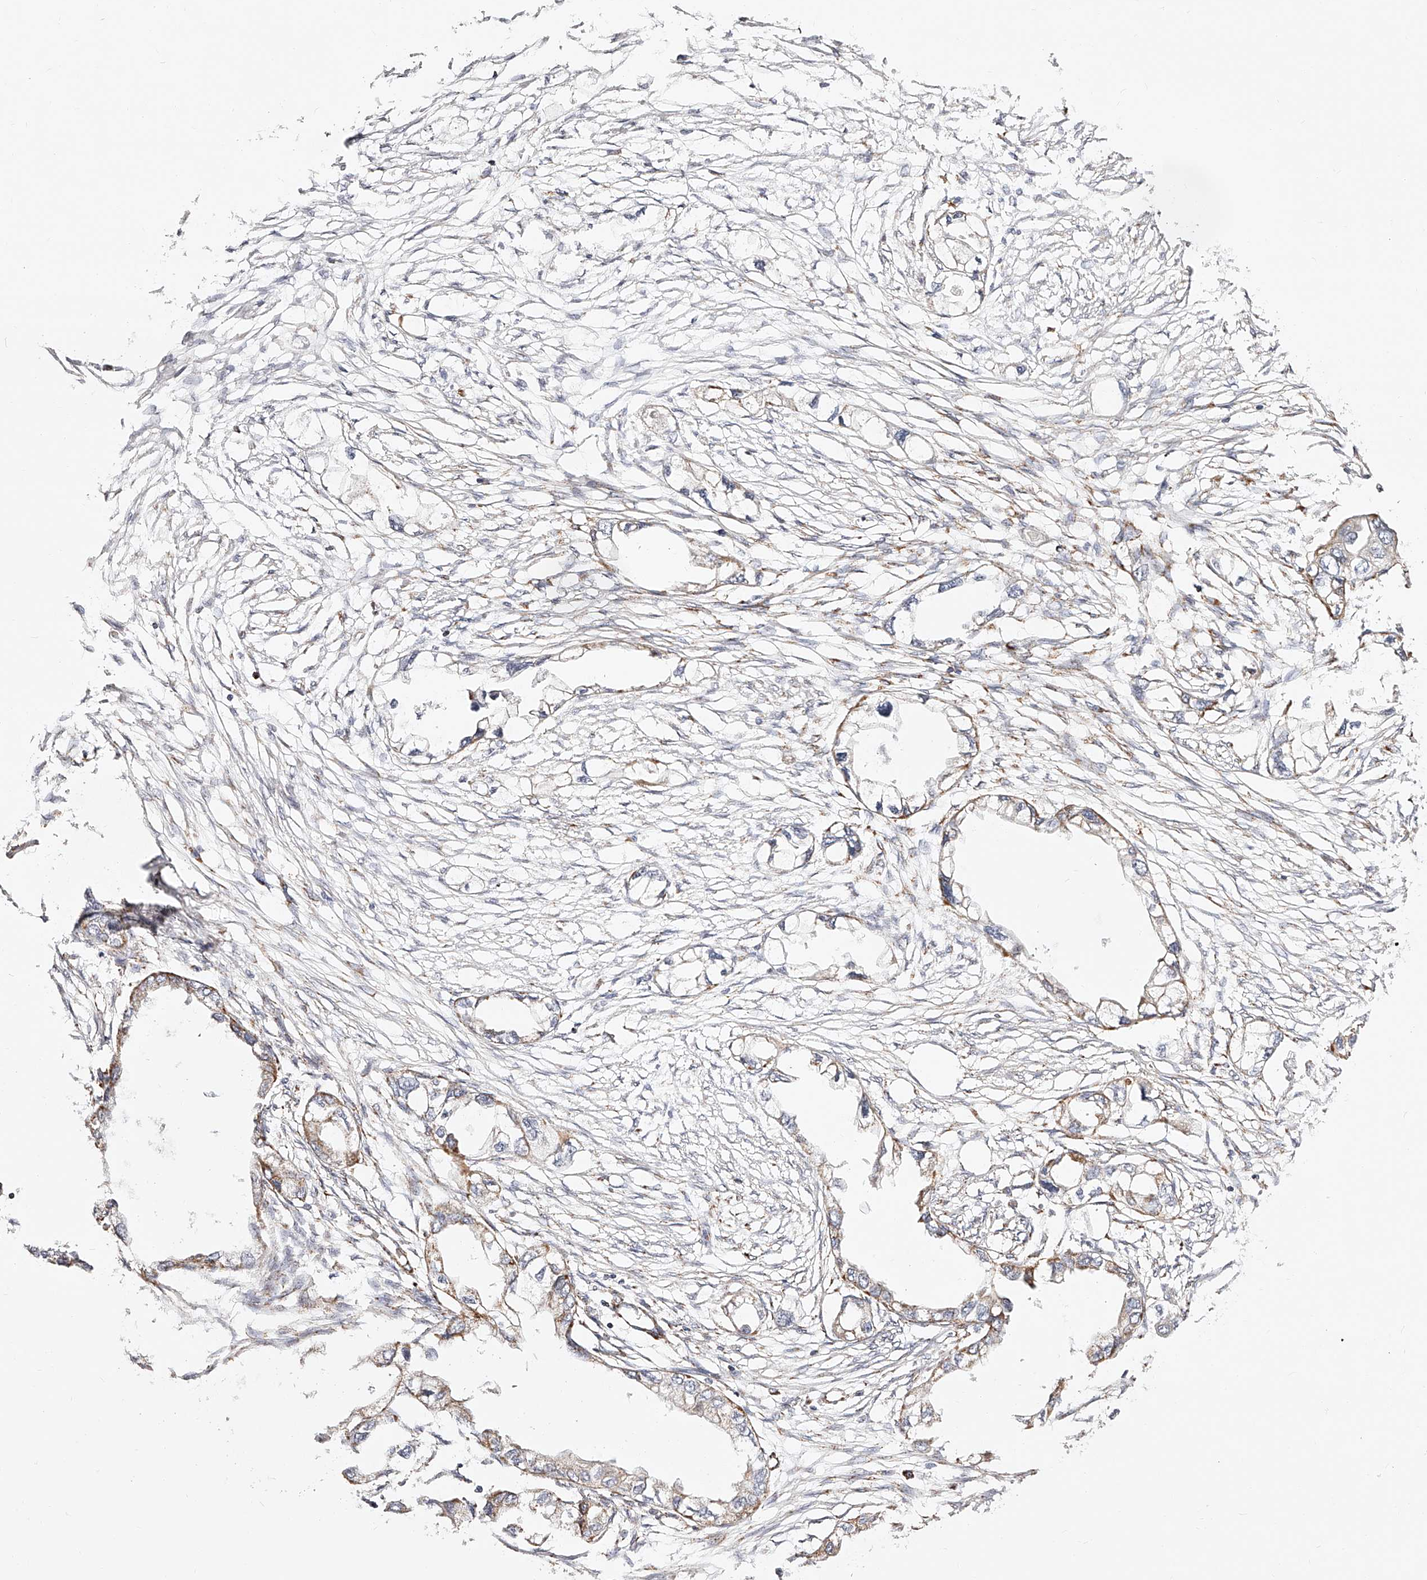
{"staining": {"intensity": "moderate", "quantity": "25%-75%", "location": "cytoplasmic/membranous"}, "tissue": "endometrial cancer", "cell_type": "Tumor cells", "image_type": "cancer", "snomed": [{"axis": "morphology", "description": "Adenocarcinoma, NOS"}, {"axis": "morphology", "description": "Adenocarcinoma, metastatic, NOS"}, {"axis": "topography", "description": "Adipose tissue"}, {"axis": "topography", "description": "Endometrium"}], "caption": "Protein expression analysis of human metastatic adenocarcinoma (endometrial) reveals moderate cytoplasmic/membranous expression in approximately 25%-75% of tumor cells.", "gene": "NDUFV3", "patient": {"sex": "female", "age": 67}}